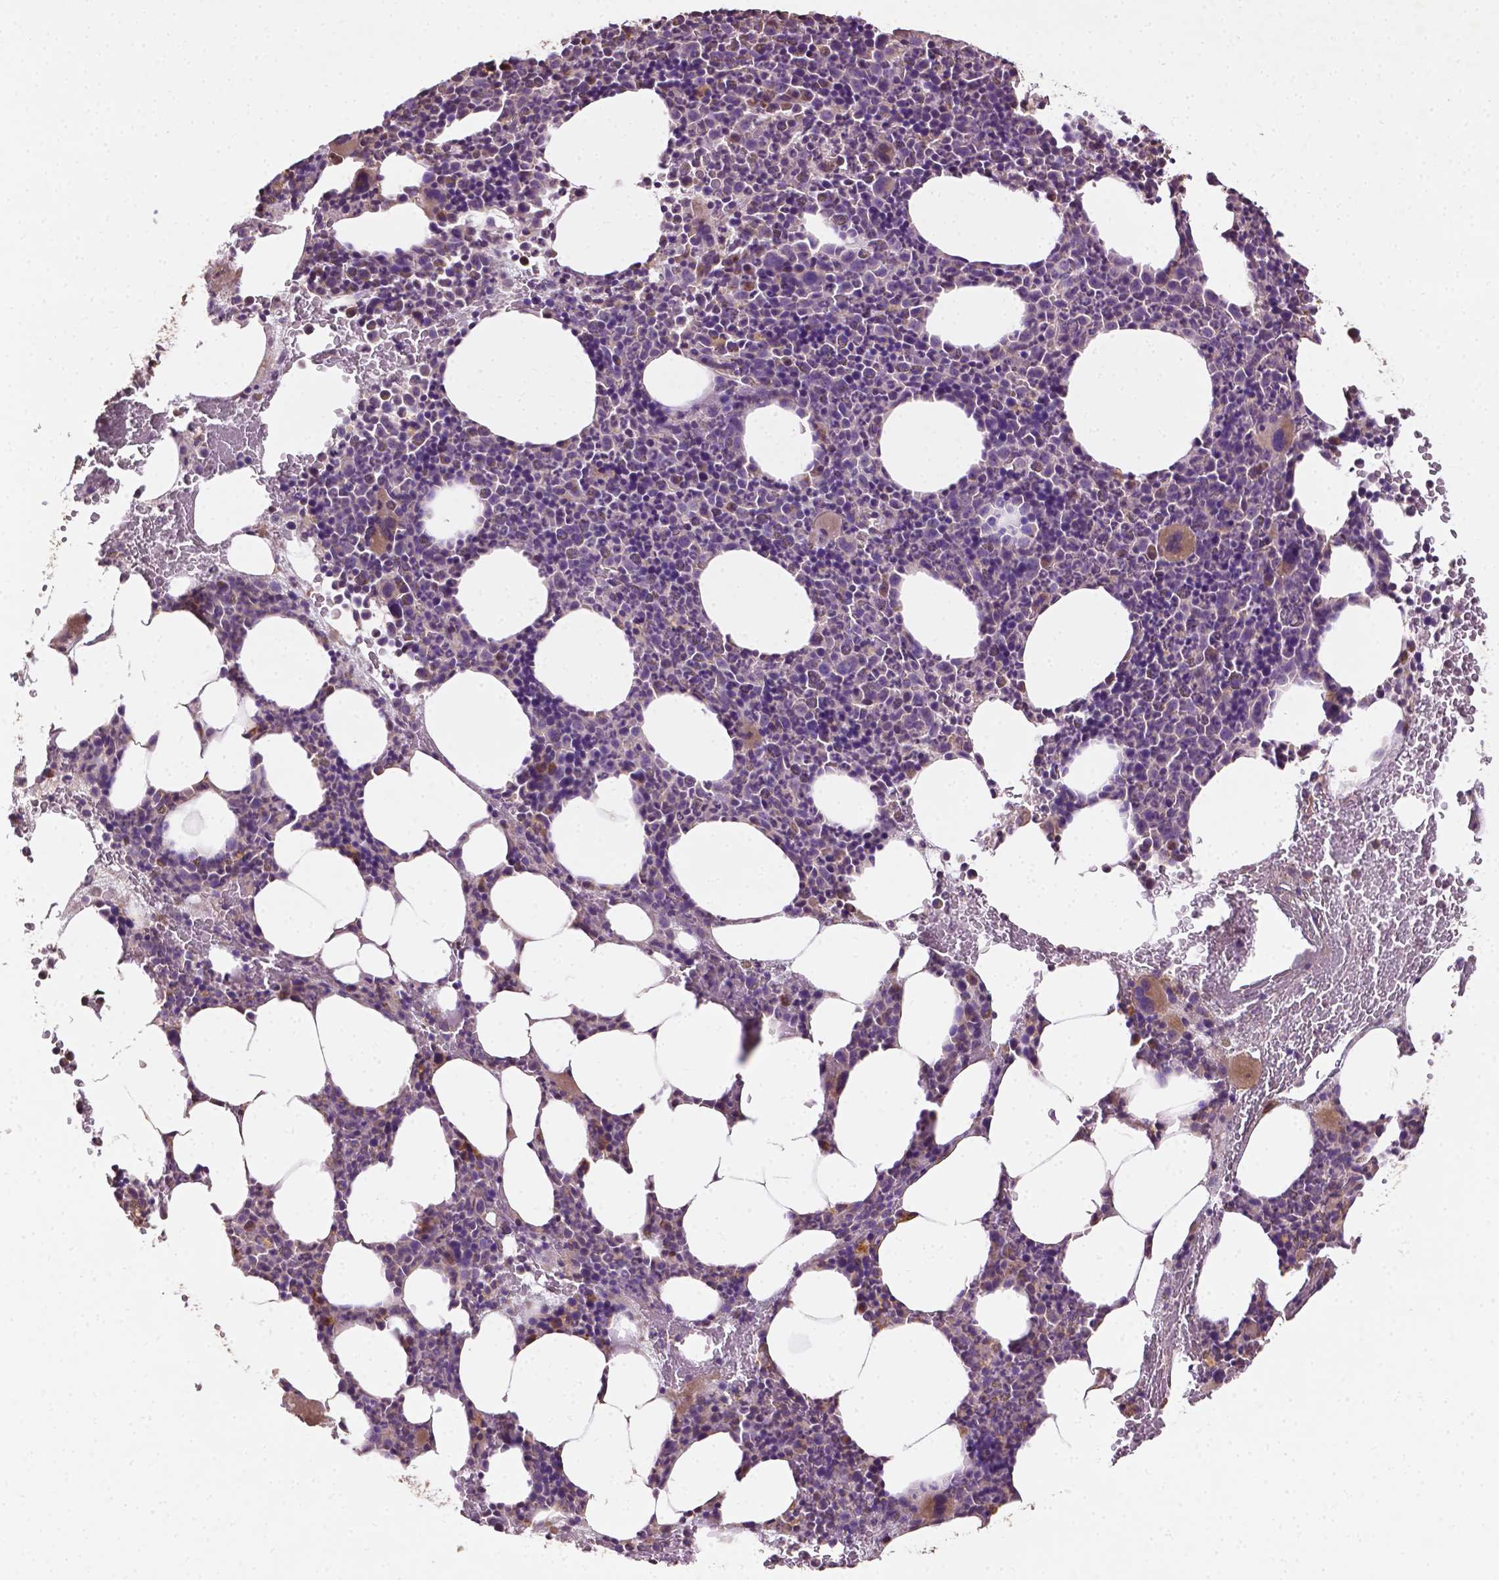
{"staining": {"intensity": "moderate", "quantity": "<25%", "location": "cytoplasmic/membranous"}, "tissue": "bone marrow", "cell_type": "Hematopoietic cells", "image_type": "normal", "snomed": [{"axis": "morphology", "description": "Normal tissue, NOS"}, {"axis": "topography", "description": "Bone marrow"}], "caption": "Bone marrow stained with DAB (3,3'-diaminobenzidine) immunohistochemistry (IHC) displays low levels of moderate cytoplasmic/membranous expression in approximately <25% of hematopoietic cells. (Stains: DAB (3,3'-diaminobenzidine) in brown, nuclei in blue, Microscopy: brightfield microscopy at high magnification).", "gene": "LRR1", "patient": {"sex": "male", "age": 89}}